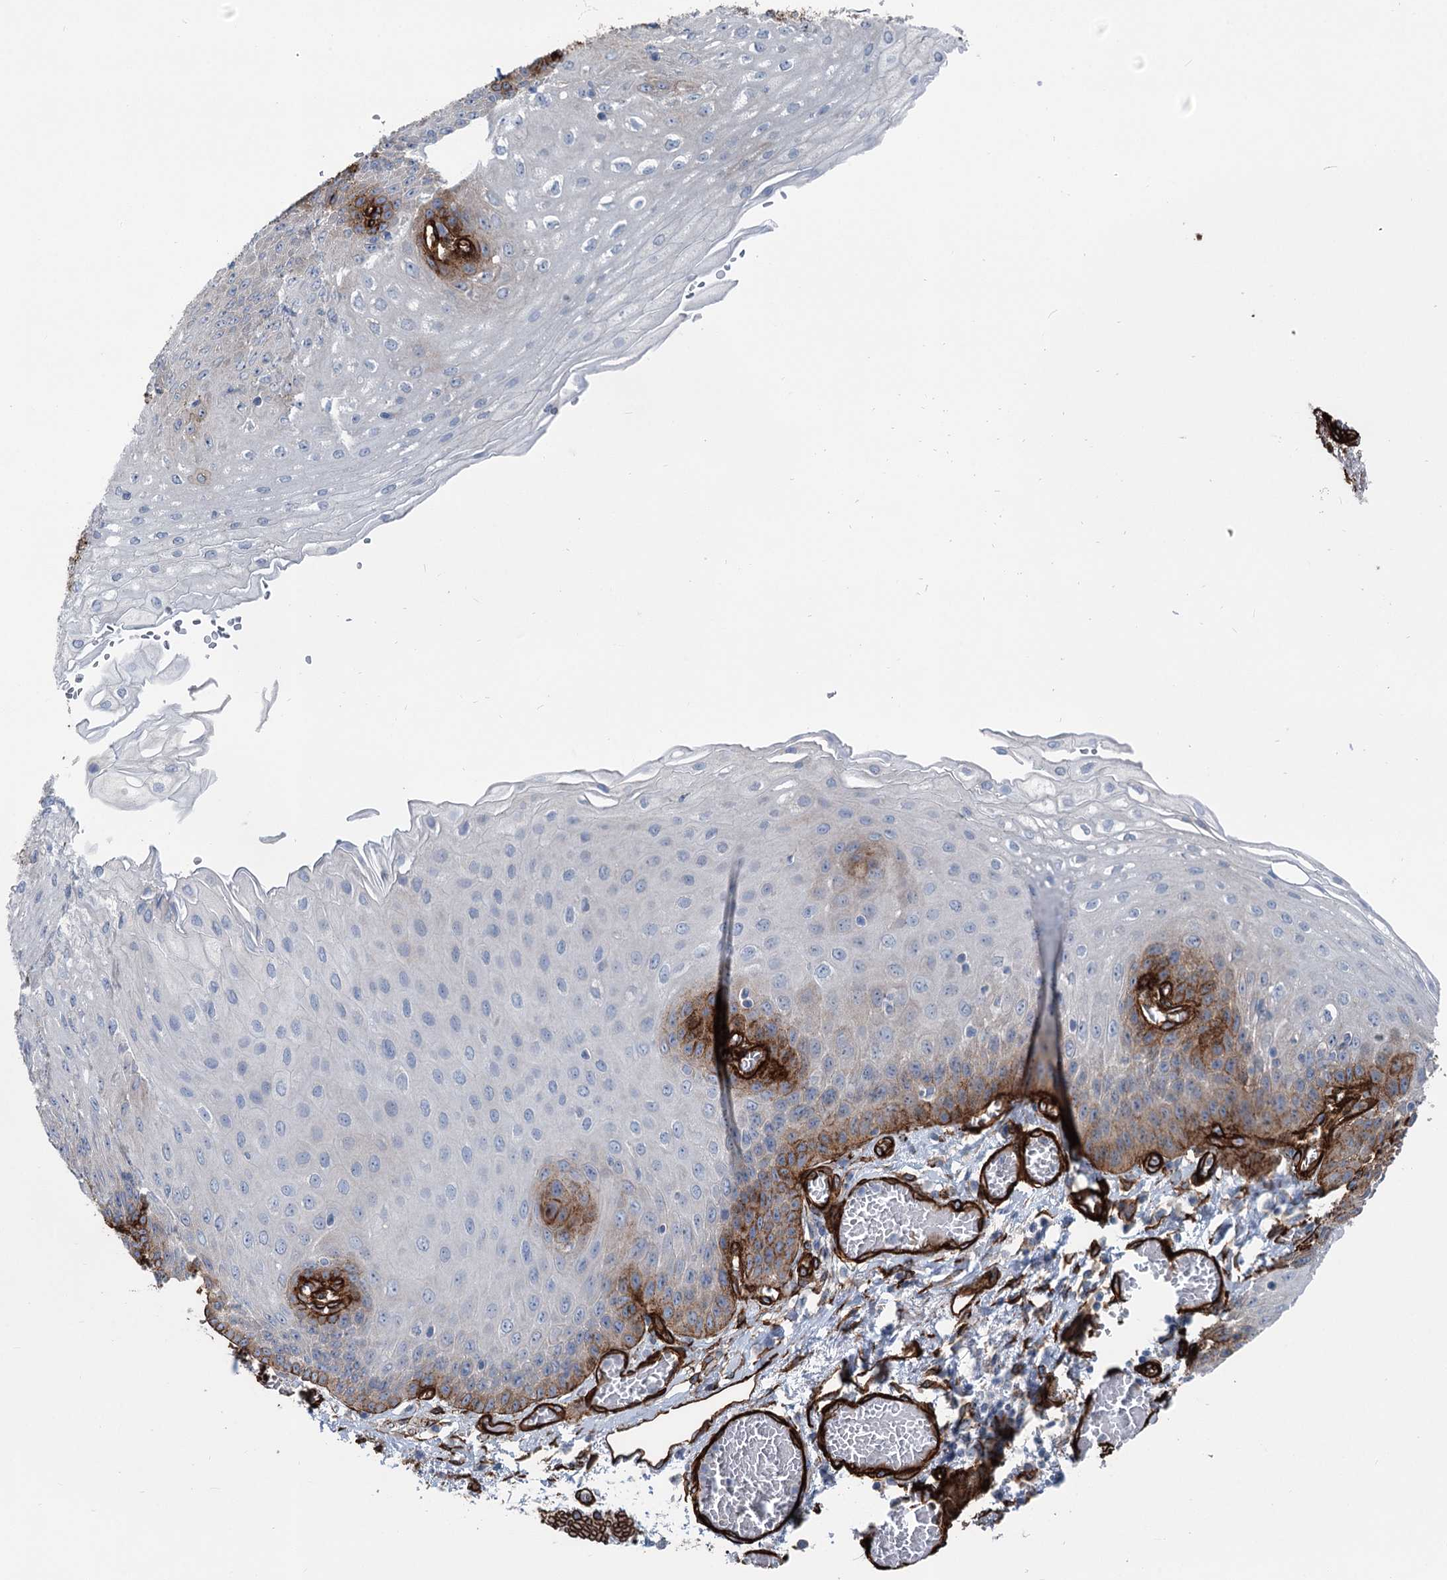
{"staining": {"intensity": "strong", "quantity": "<25%", "location": "cytoplasmic/membranous"}, "tissue": "esophagus", "cell_type": "Squamous epithelial cells", "image_type": "normal", "snomed": [{"axis": "morphology", "description": "Normal tissue, NOS"}, {"axis": "topography", "description": "Esophagus"}], "caption": "The image displays staining of benign esophagus, revealing strong cytoplasmic/membranous protein positivity (brown color) within squamous epithelial cells.", "gene": "IQSEC1", "patient": {"sex": "male", "age": 81}}